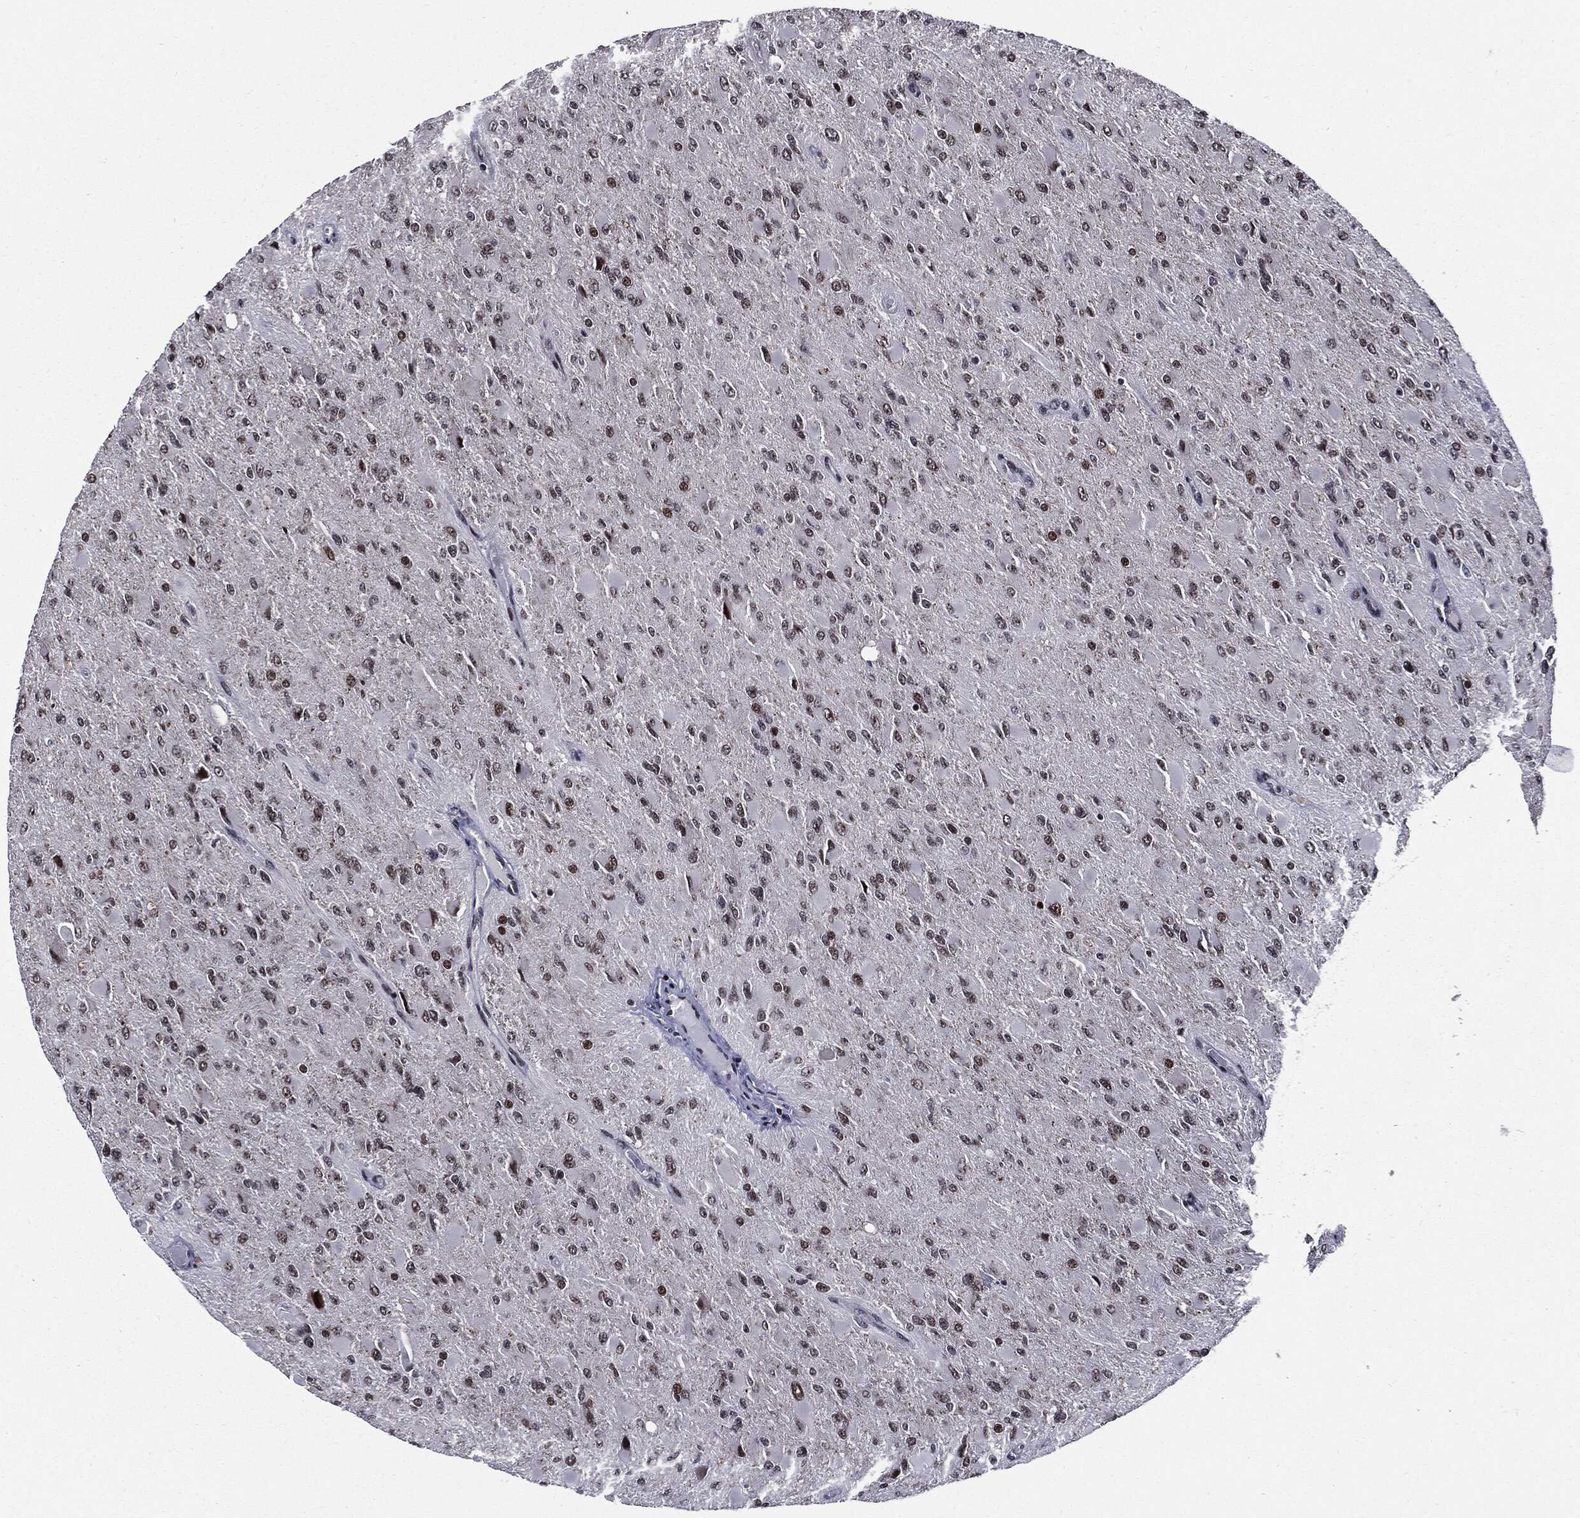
{"staining": {"intensity": "moderate", "quantity": "<25%", "location": "nuclear"}, "tissue": "glioma", "cell_type": "Tumor cells", "image_type": "cancer", "snomed": [{"axis": "morphology", "description": "Glioma, malignant, High grade"}, {"axis": "topography", "description": "Cerebral cortex"}], "caption": "This micrograph exhibits immunohistochemistry staining of human glioma, with low moderate nuclear staining in about <25% of tumor cells.", "gene": "ZFP91", "patient": {"sex": "female", "age": 36}}